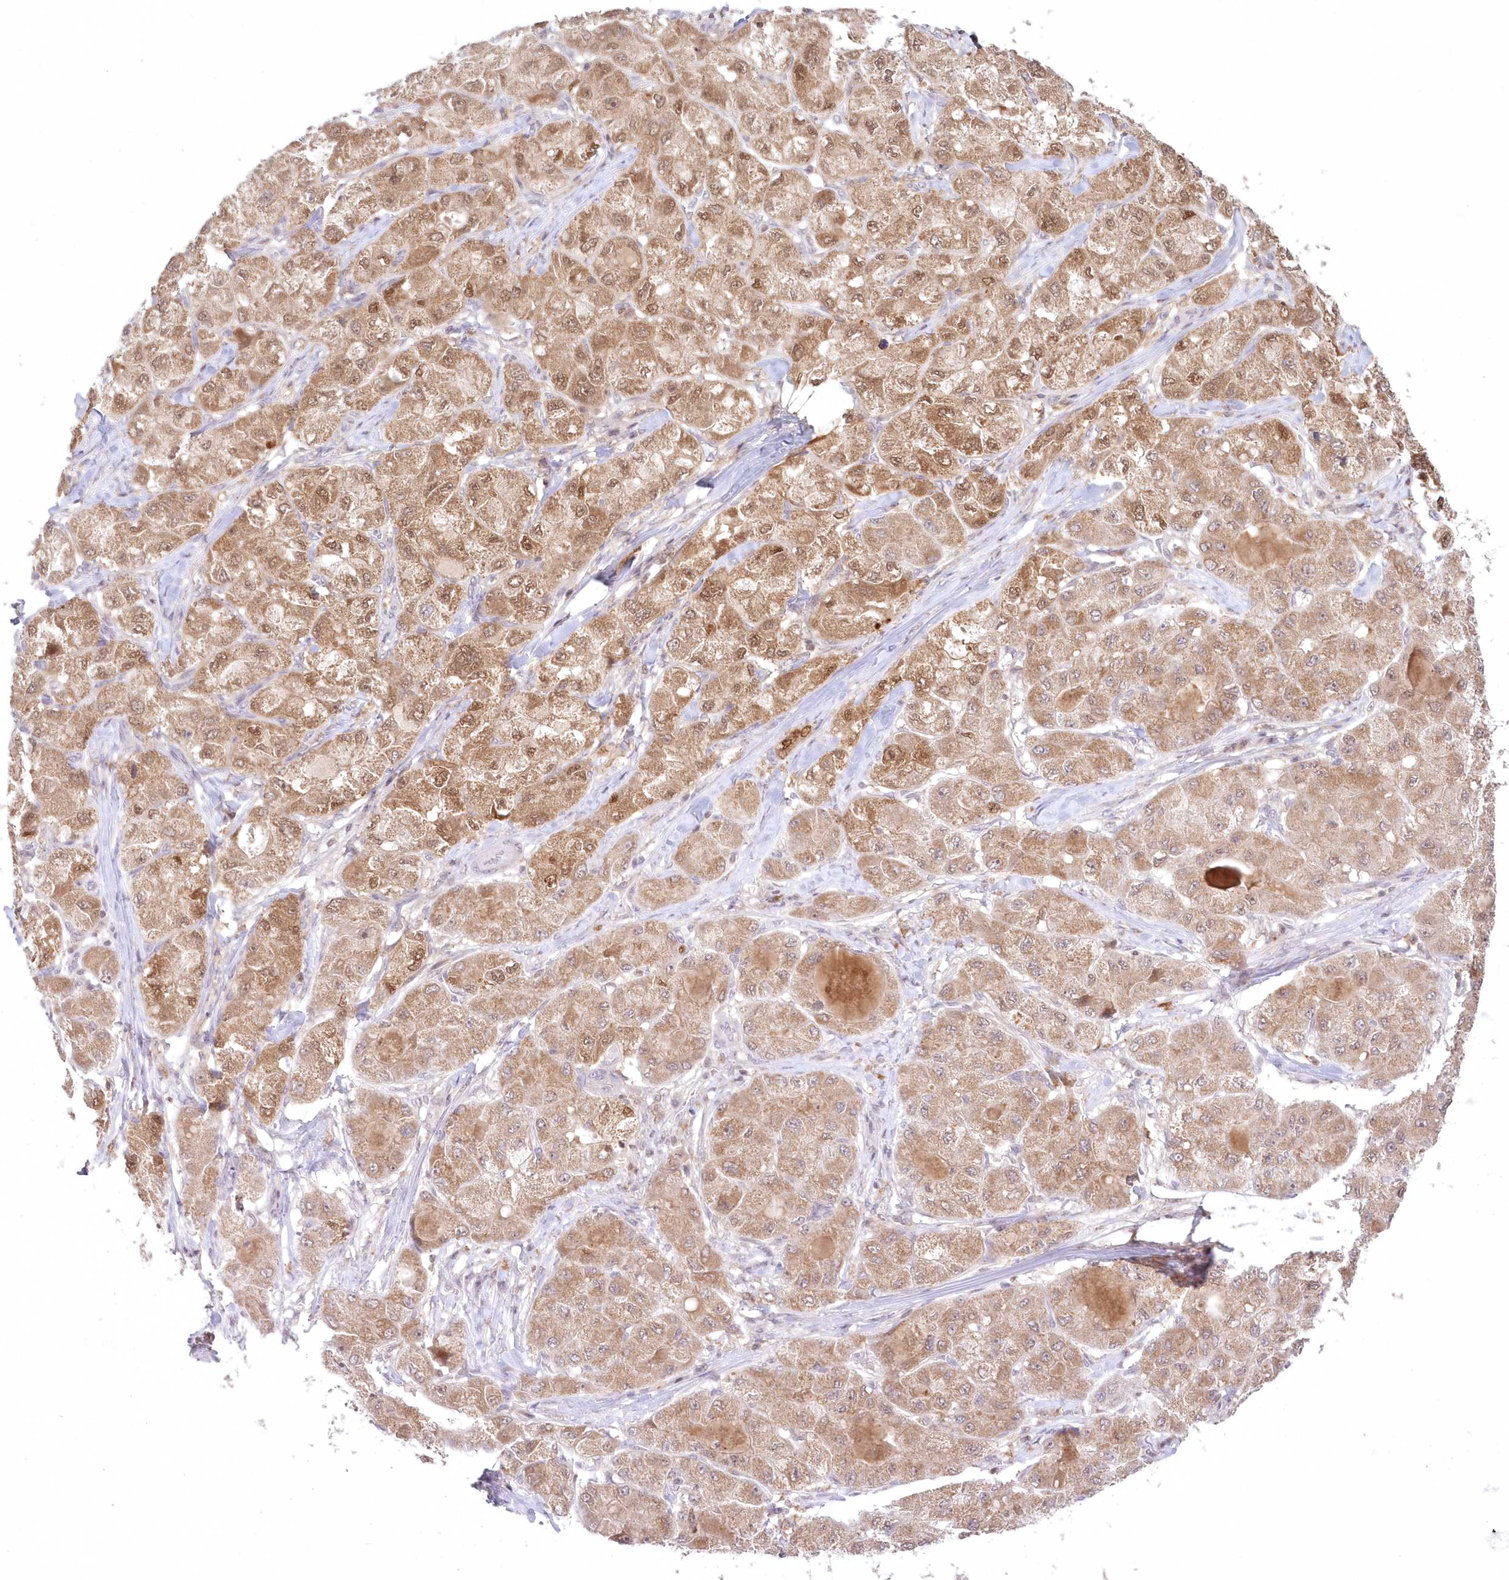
{"staining": {"intensity": "moderate", "quantity": ">75%", "location": "cytoplasmic/membranous,nuclear"}, "tissue": "liver cancer", "cell_type": "Tumor cells", "image_type": "cancer", "snomed": [{"axis": "morphology", "description": "Carcinoma, Hepatocellular, NOS"}, {"axis": "topography", "description": "Liver"}], "caption": "IHC of hepatocellular carcinoma (liver) shows medium levels of moderate cytoplasmic/membranous and nuclear positivity in about >75% of tumor cells.", "gene": "ASCC1", "patient": {"sex": "male", "age": 80}}